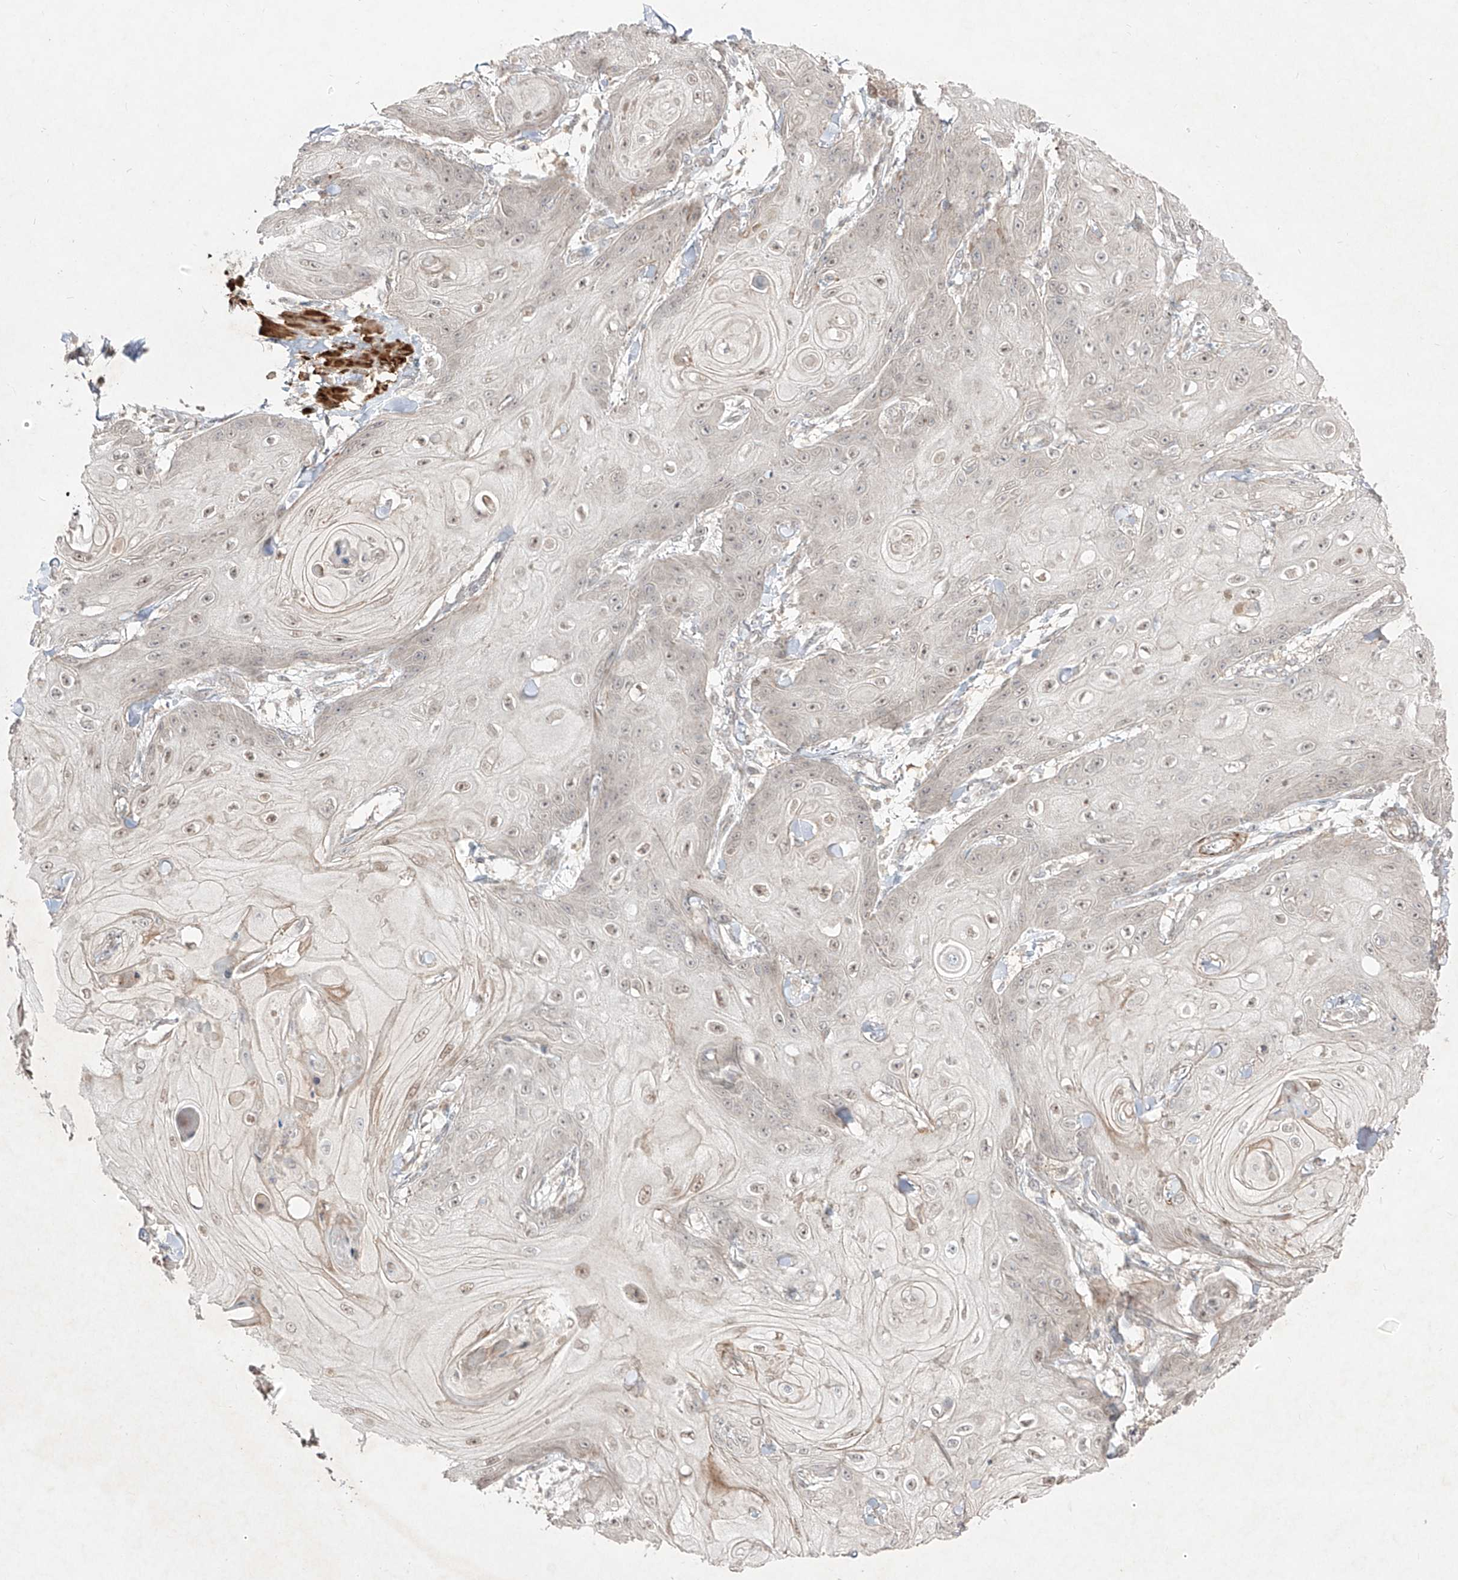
{"staining": {"intensity": "negative", "quantity": "none", "location": "none"}, "tissue": "skin cancer", "cell_type": "Tumor cells", "image_type": "cancer", "snomed": [{"axis": "morphology", "description": "Squamous cell carcinoma, NOS"}, {"axis": "topography", "description": "Skin"}], "caption": "Immunohistochemistry of human skin cancer (squamous cell carcinoma) displays no staining in tumor cells.", "gene": "KDM1B", "patient": {"sex": "male", "age": 74}}